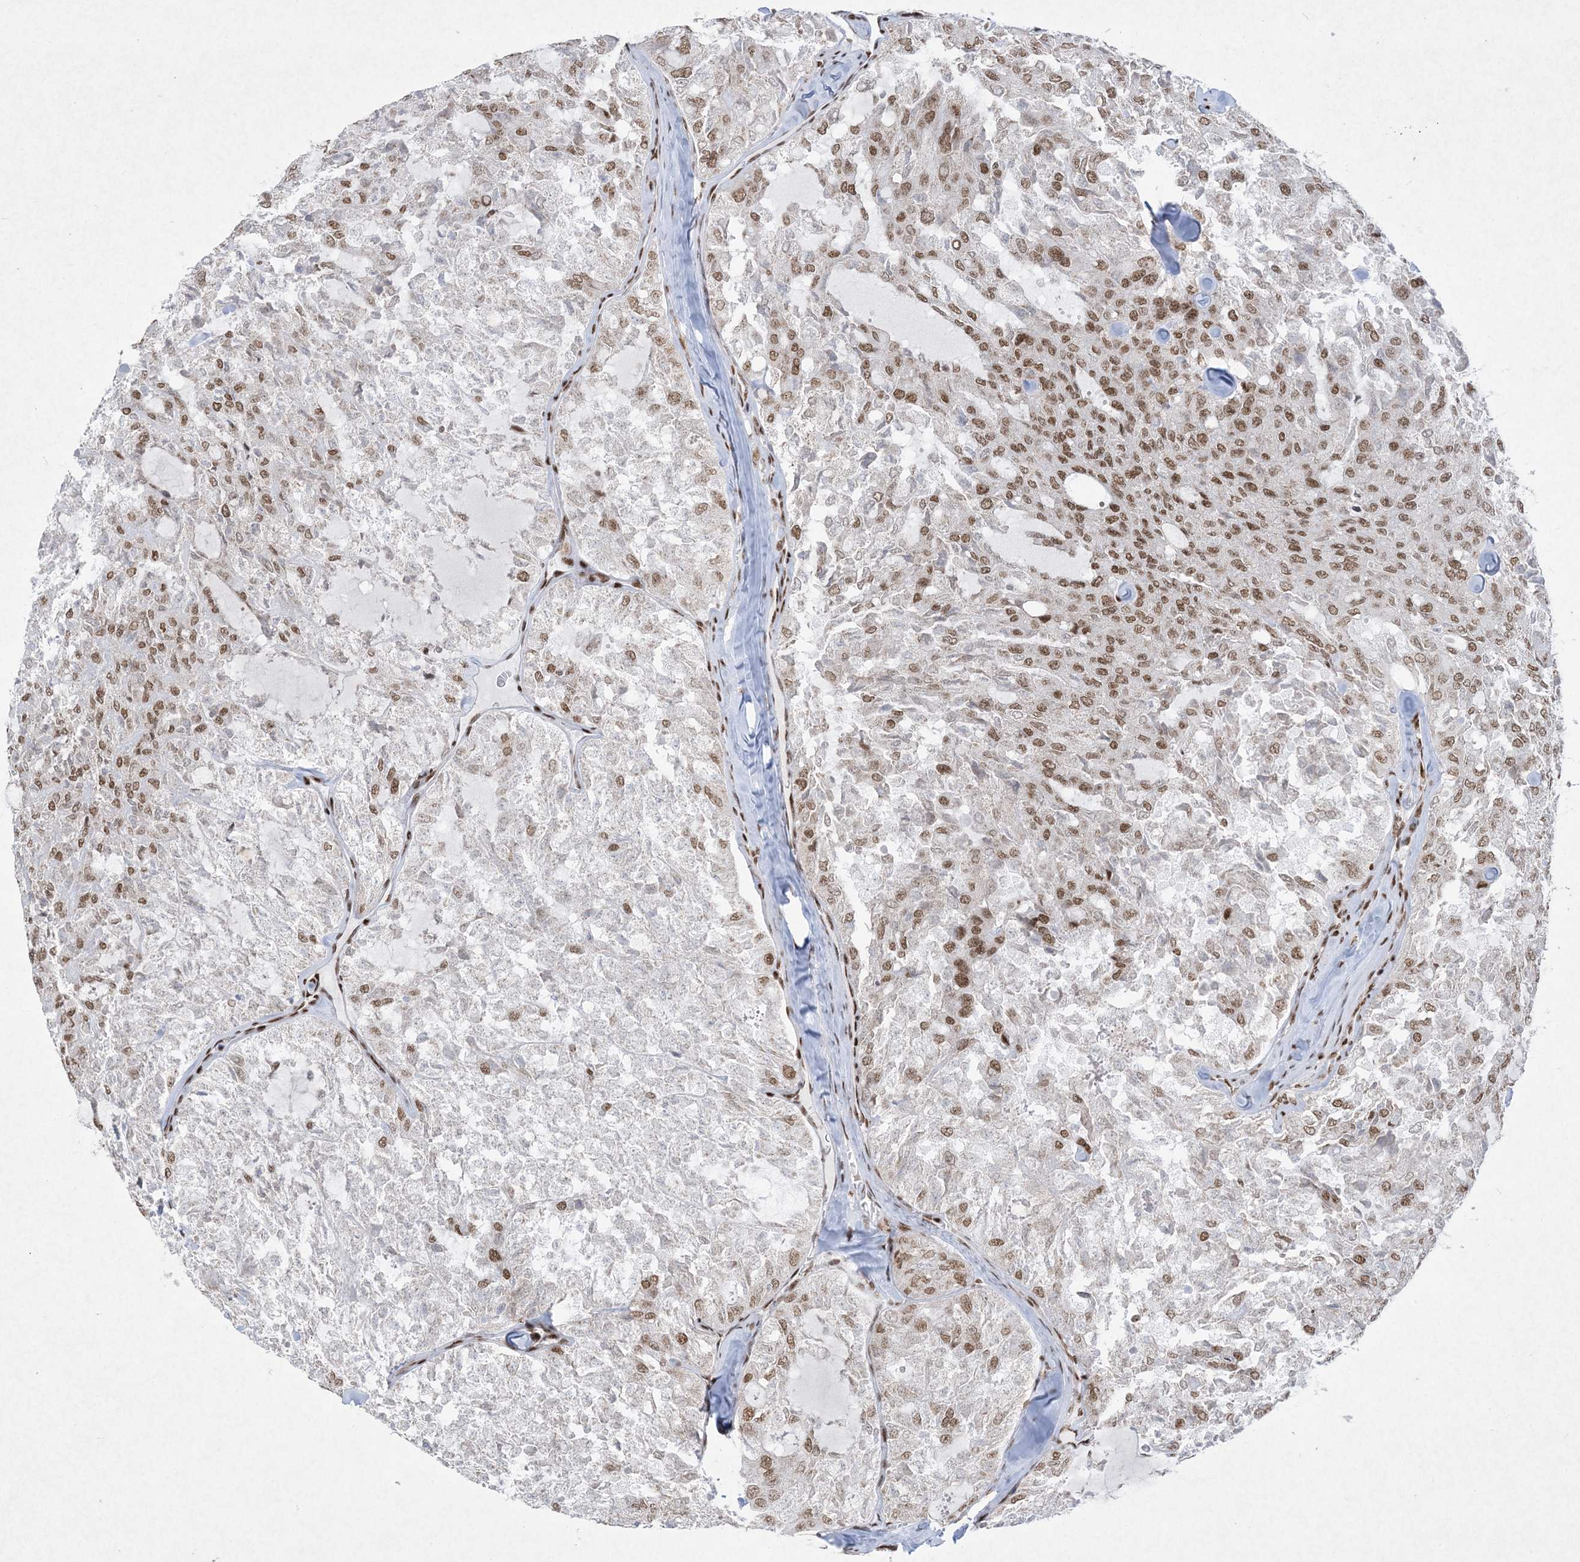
{"staining": {"intensity": "moderate", "quantity": ">75%", "location": "nuclear"}, "tissue": "thyroid cancer", "cell_type": "Tumor cells", "image_type": "cancer", "snomed": [{"axis": "morphology", "description": "Follicular adenoma carcinoma, NOS"}, {"axis": "topography", "description": "Thyroid gland"}], "caption": "A brown stain shows moderate nuclear positivity of a protein in human thyroid follicular adenoma carcinoma tumor cells.", "gene": "PKNOX2", "patient": {"sex": "male", "age": 75}}